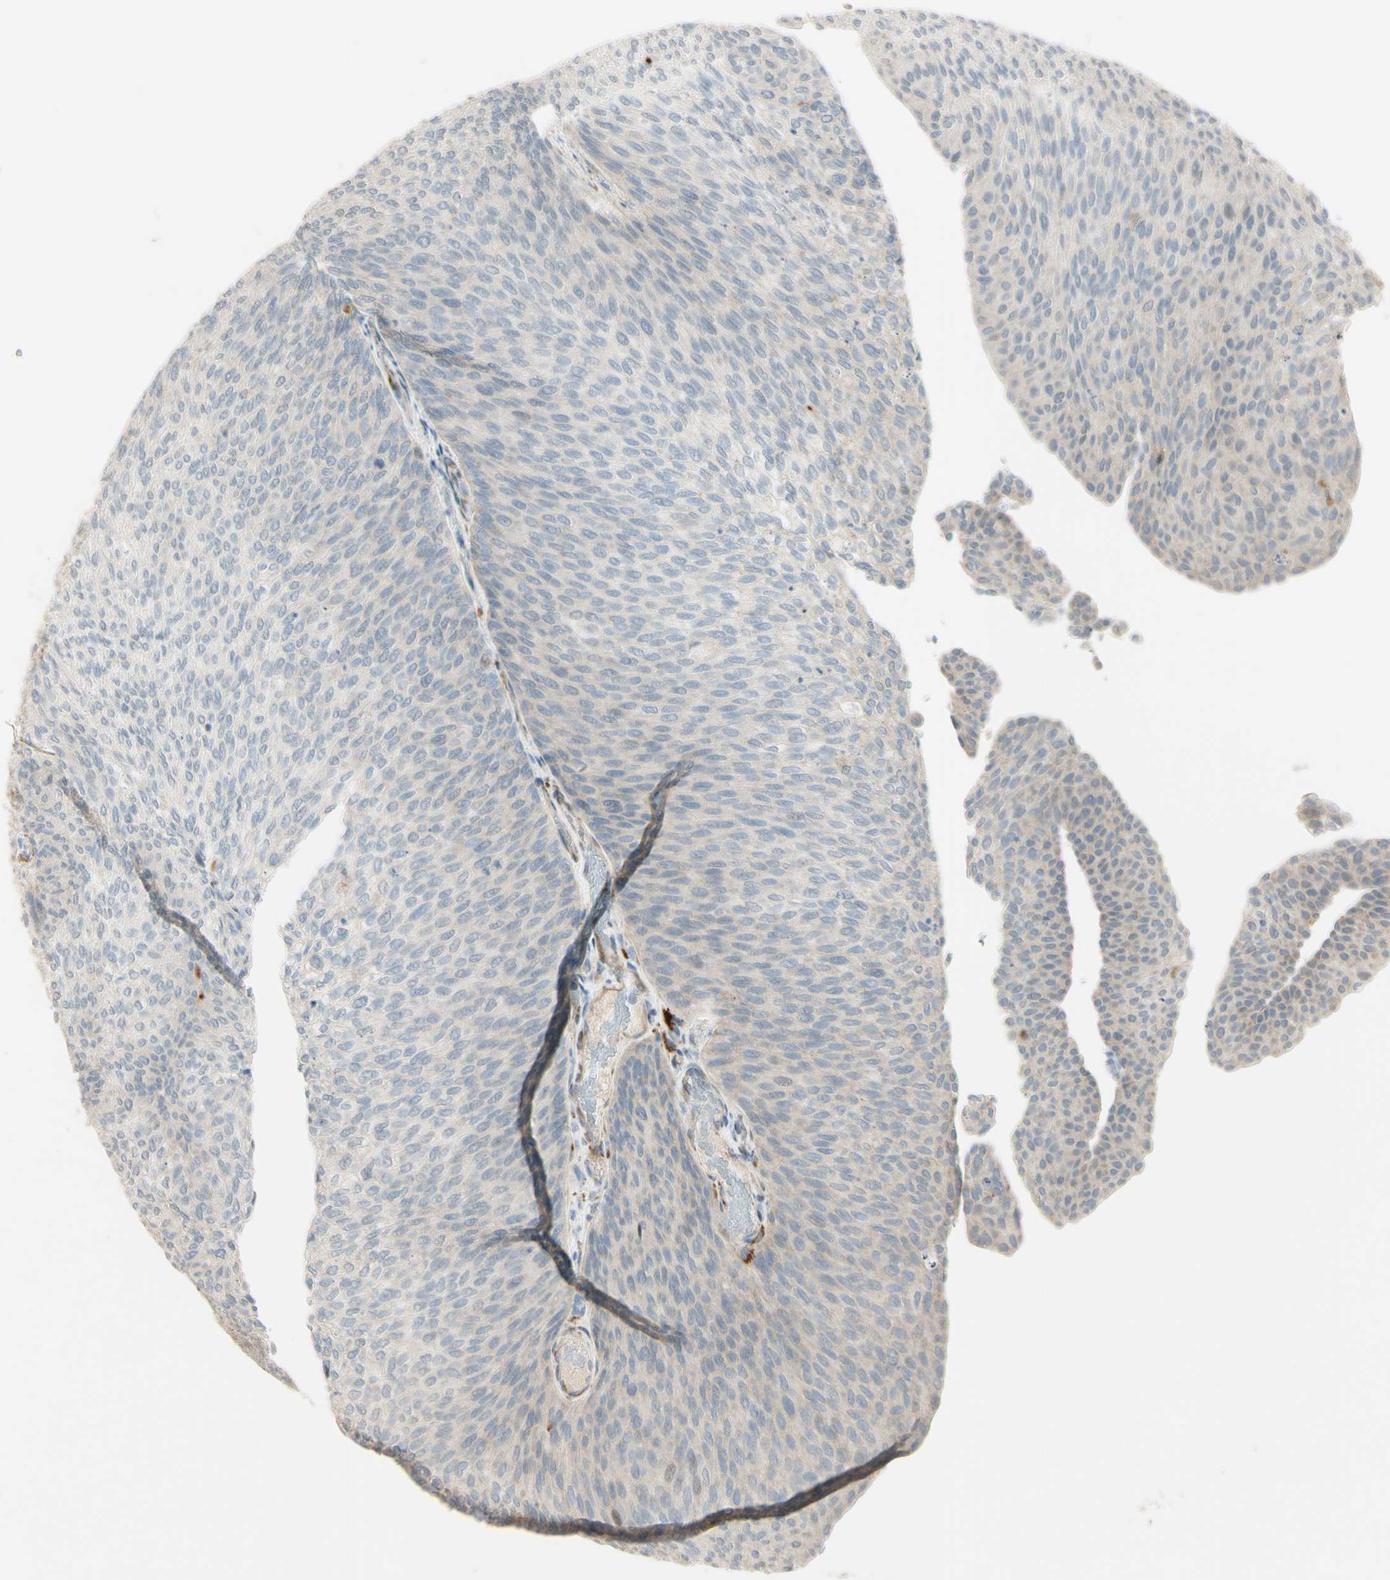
{"staining": {"intensity": "negative", "quantity": "none", "location": "none"}, "tissue": "urothelial cancer", "cell_type": "Tumor cells", "image_type": "cancer", "snomed": [{"axis": "morphology", "description": "Urothelial carcinoma, Low grade"}, {"axis": "topography", "description": "Urinary bladder"}], "caption": "Immunohistochemistry (IHC) histopathology image of human low-grade urothelial carcinoma stained for a protein (brown), which reveals no expression in tumor cells. (DAB (3,3'-diaminobenzidine) immunohistochemistry (IHC), high magnification).", "gene": "NDFIP1", "patient": {"sex": "female", "age": 79}}